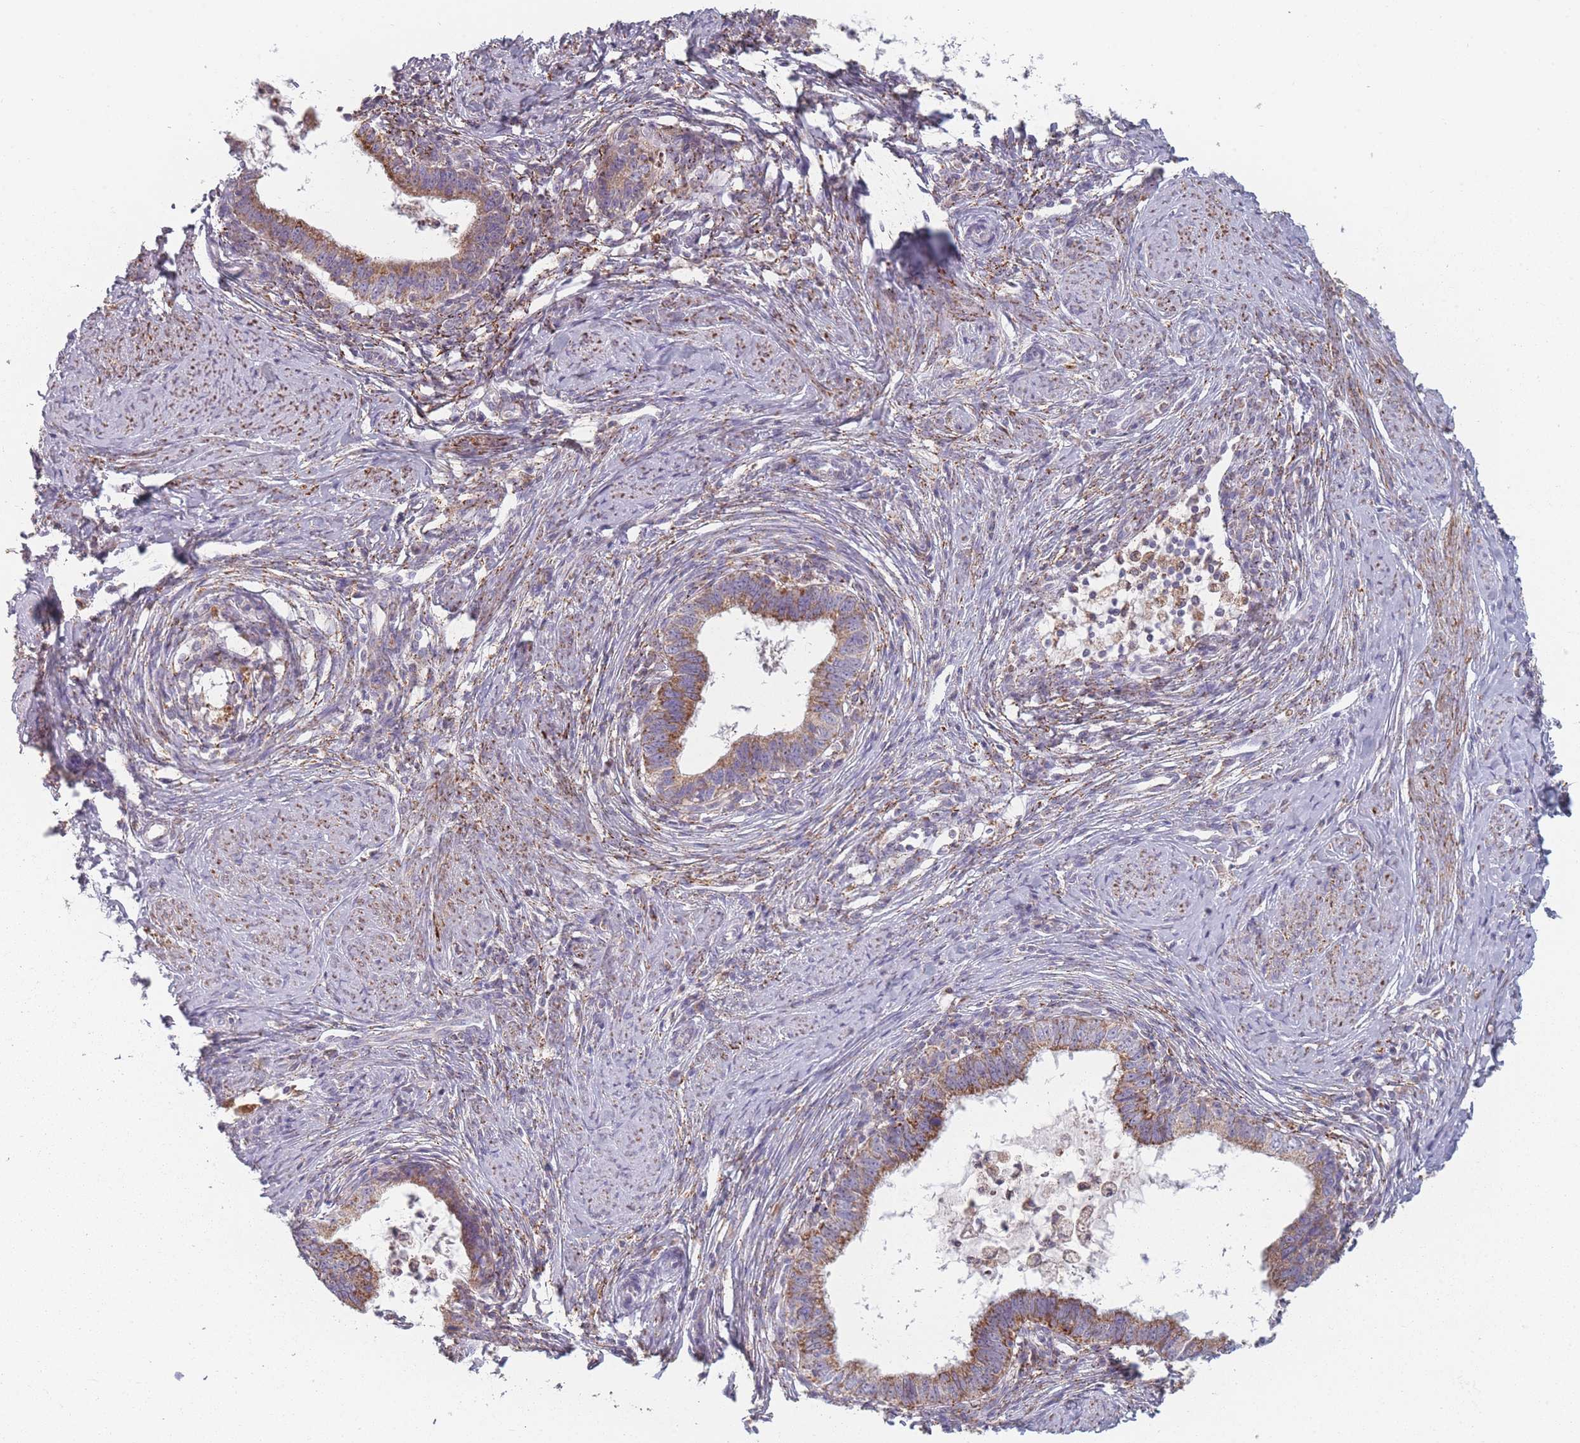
{"staining": {"intensity": "moderate", "quantity": ">75%", "location": "cytoplasmic/membranous"}, "tissue": "cervical cancer", "cell_type": "Tumor cells", "image_type": "cancer", "snomed": [{"axis": "morphology", "description": "Adenocarcinoma, NOS"}, {"axis": "topography", "description": "Cervix"}], "caption": "Immunohistochemistry (IHC) histopathology image of neoplastic tissue: human cervical cancer (adenocarcinoma) stained using immunohistochemistry (IHC) displays medium levels of moderate protein expression localized specifically in the cytoplasmic/membranous of tumor cells, appearing as a cytoplasmic/membranous brown color.", "gene": "PEX11B", "patient": {"sex": "female", "age": 36}}